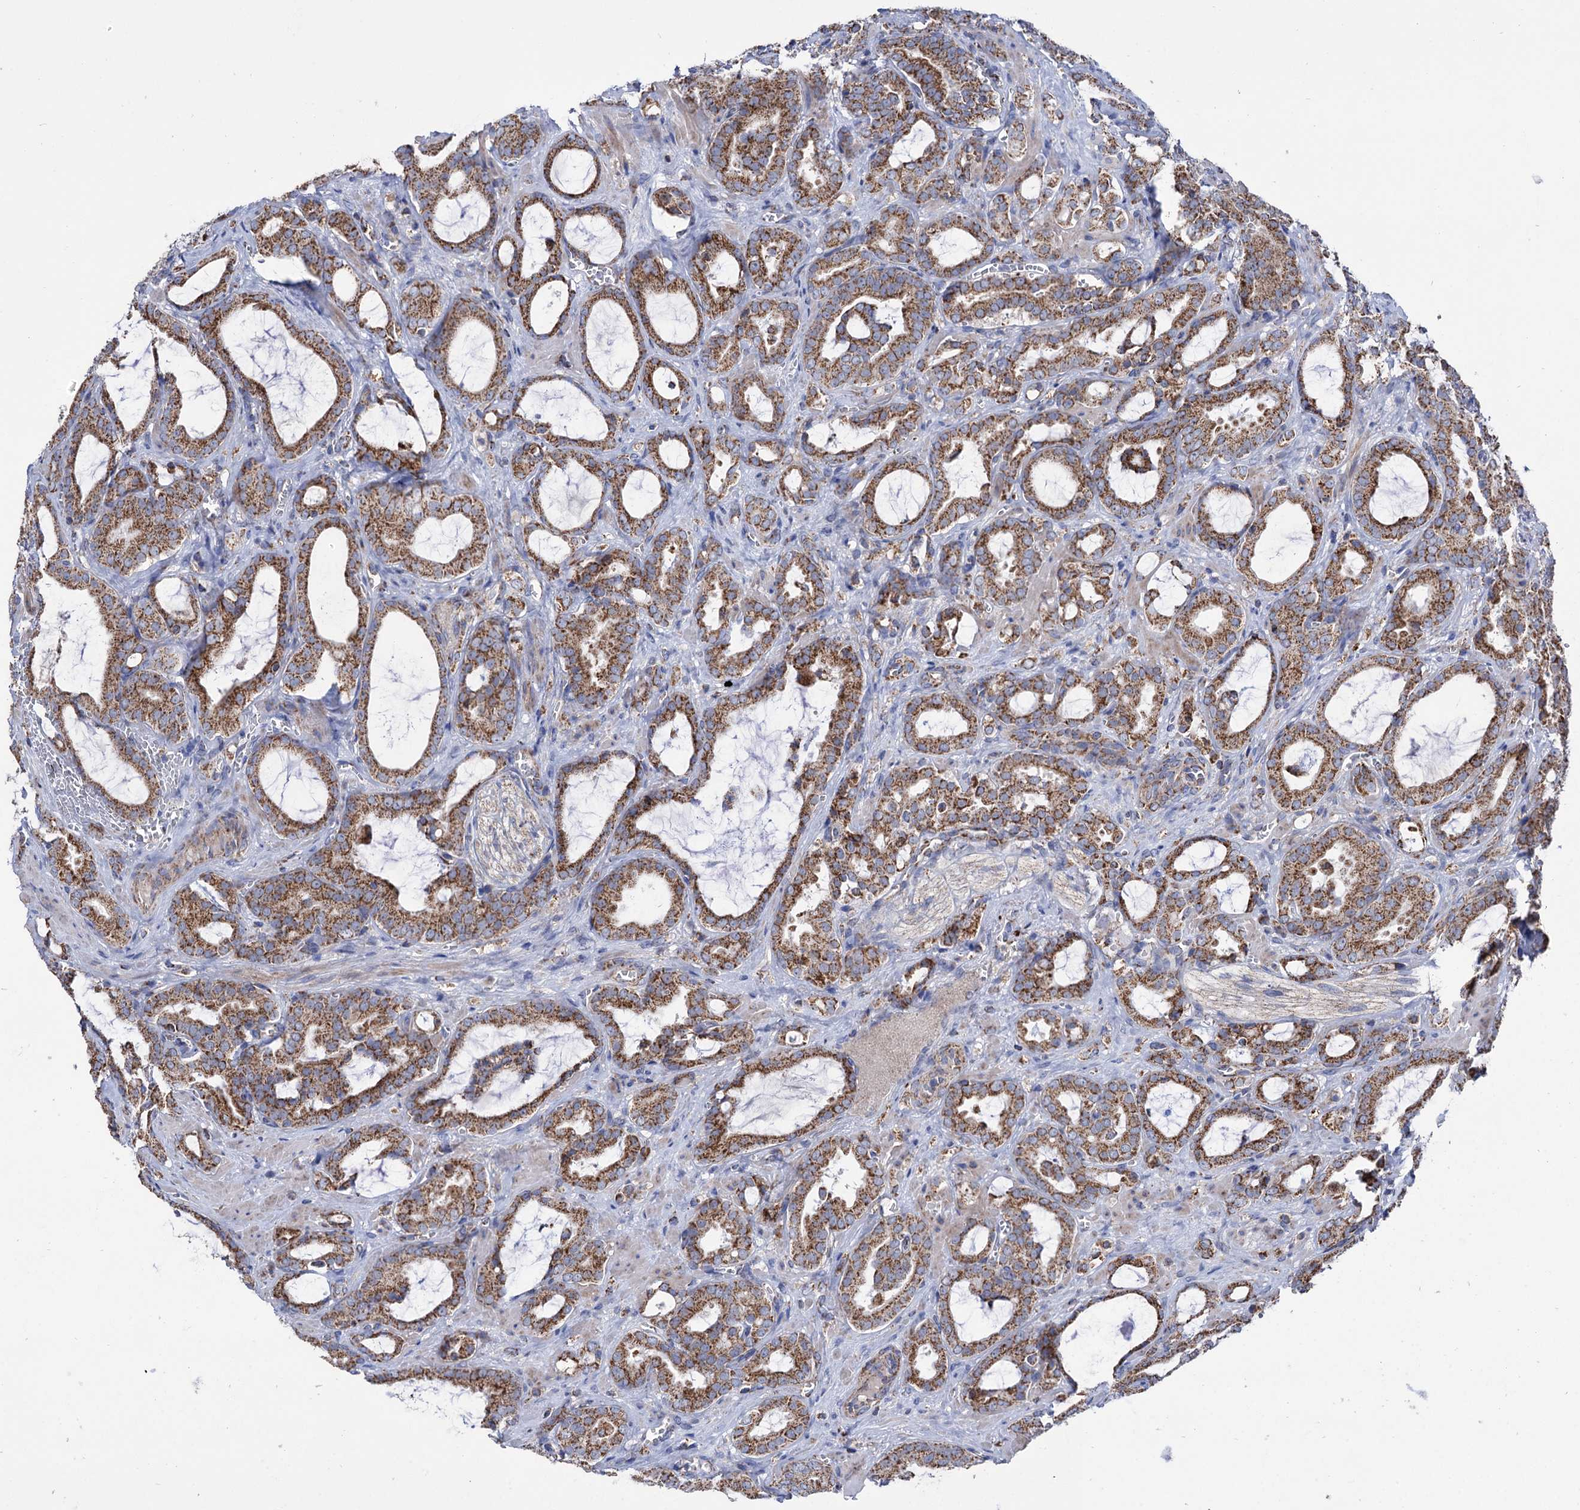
{"staining": {"intensity": "moderate", "quantity": ">75%", "location": "cytoplasmic/membranous"}, "tissue": "prostate cancer", "cell_type": "Tumor cells", "image_type": "cancer", "snomed": [{"axis": "morphology", "description": "Adenocarcinoma, High grade"}, {"axis": "topography", "description": "Prostate"}], "caption": "High-power microscopy captured an IHC image of prostate cancer, revealing moderate cytoplasmic/membranous expression in approximately >75% of tumor cells.", "gene": "ABHD10", "patient": {"sex": "male", "age": 72}}